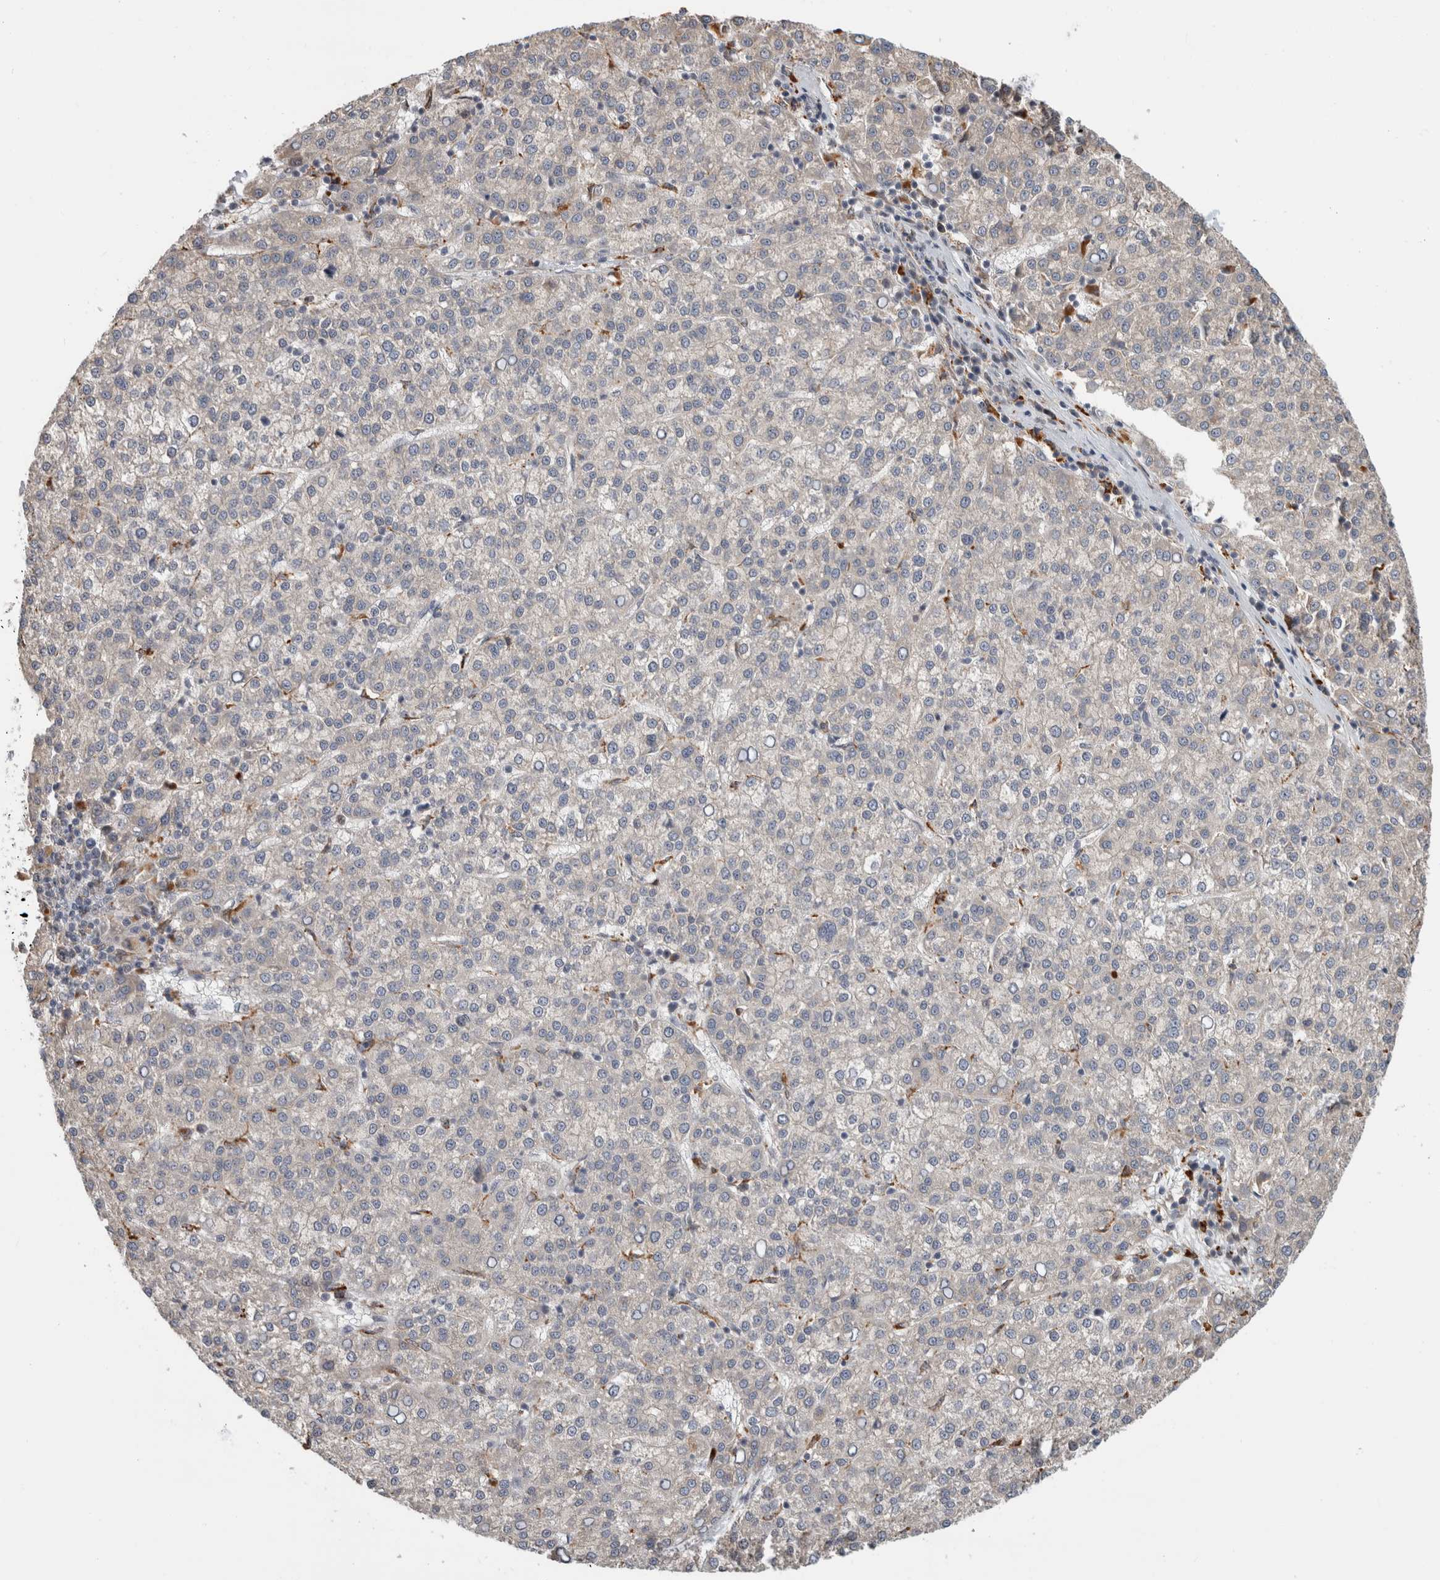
{"staining": {"intensity": "negative", "quantity": "none", "location": "none"}, "tissue": "liver cancer", "cell_type": "Tumor cells", "image_type": "cancer", "snomed": [{"axis": "morphology", "description": "Carcinoma, Hepatocellular, NOS"}, {"axis": "topography", "description": "Liver"}], "caption": "Liver cancer (hepatocellular carcinoma) was stained to show a protein in brown. There is no significant expression in tumor cells.", "gene": "NAB2", "patient": {"sex": "female", "age": 58}}